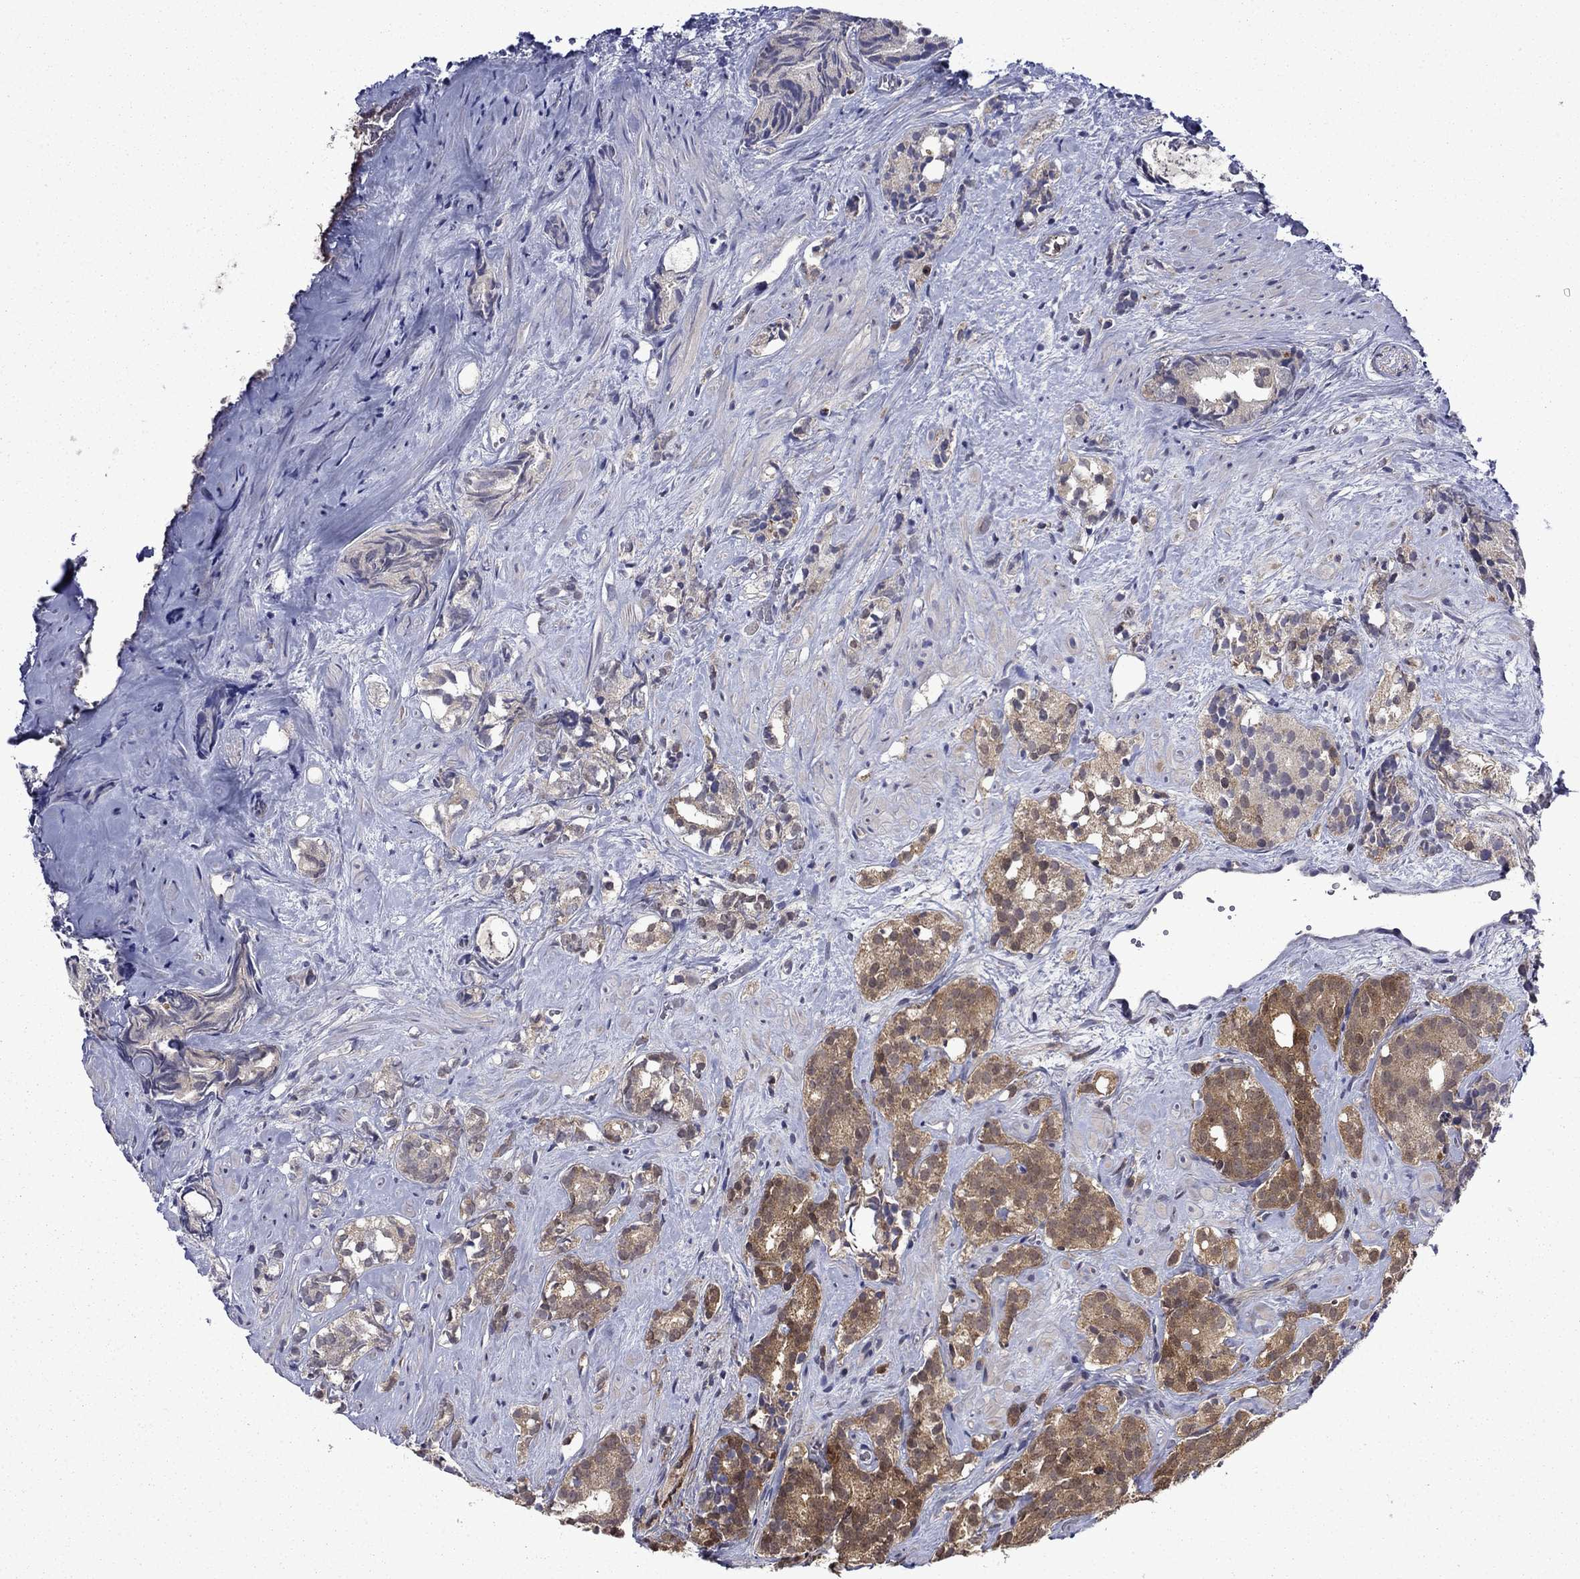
{"staining": {"intensity": "moderate", "quantity": ">75%", "location": "cytoplasmic/membranous"}, "tissue": "prostate cancer", "cell_type": "Tumor cells", "image_type": "cancer", "snomed": [{"axis": "morphology", "description": "Adenocarcinoma, High grade"}, {"axis": "topography", "description": "Prostate"}], "caption": "This photomicrograph displays IHC staining of prostate cancer, with medium moderate cytoplasmic/membranous staining in about >75% of tumor cells.", "gene": "TPMT", "patient": {"sex": "male", "age": 90}}